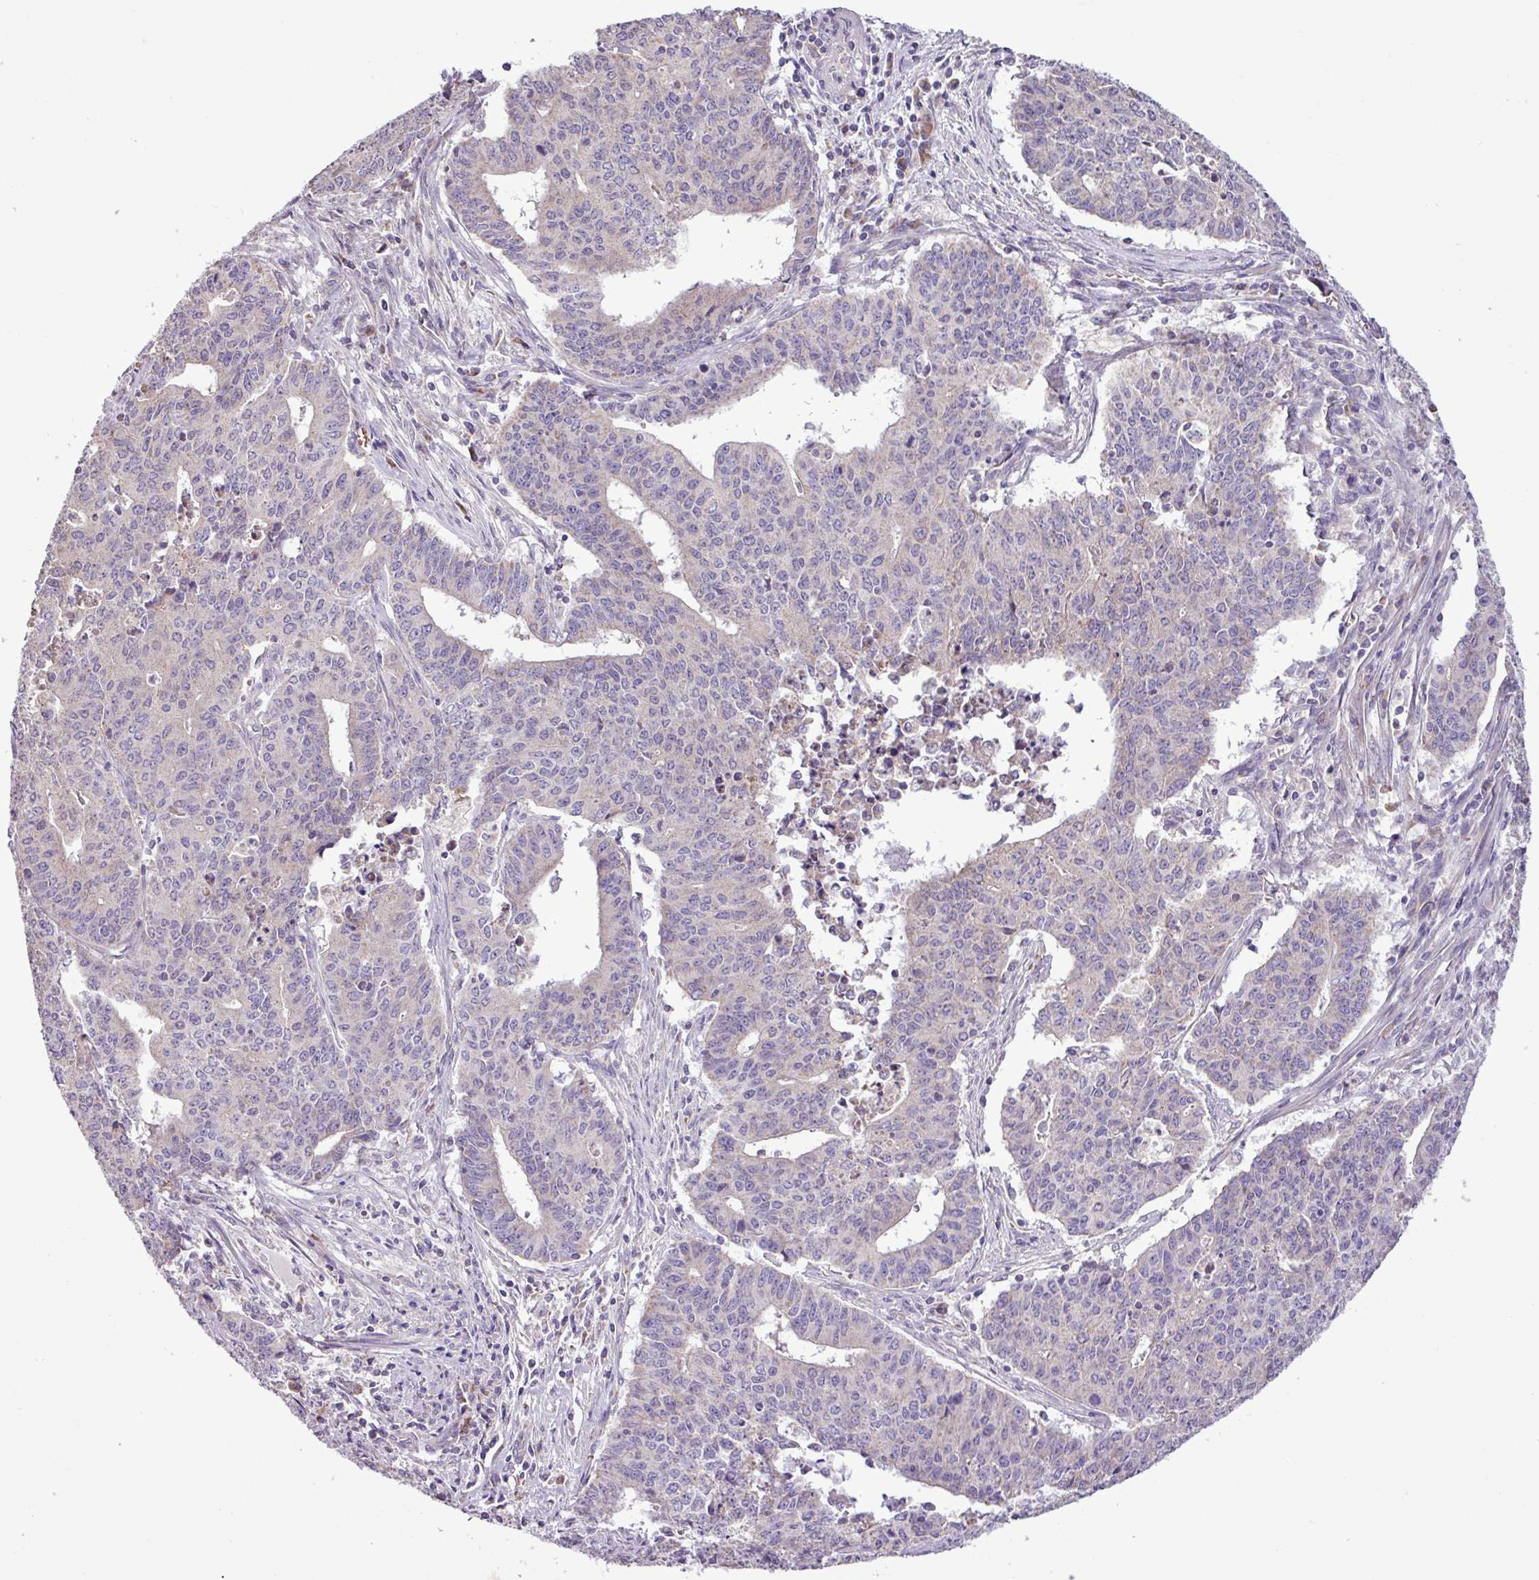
{"staining": {"intensity": "negative", "quantity": "none", "location": "none"}, "tissue": "endometrial cancer", "cell_type": "Tumor cells", "image_type": "cancer", "snomed": [{"axis": "morphology", "description": "Adenocarcinoma, NOS"}, {"axis": "topography", "description": "Endometrium"}], "caption": "This is an immunohistochemistry (IHC) image of endometrial adenocarcinoma. There is no staining in tumor cells.", "gene": "FAM183A", "patient": {"sex": "female", "age": 59}}